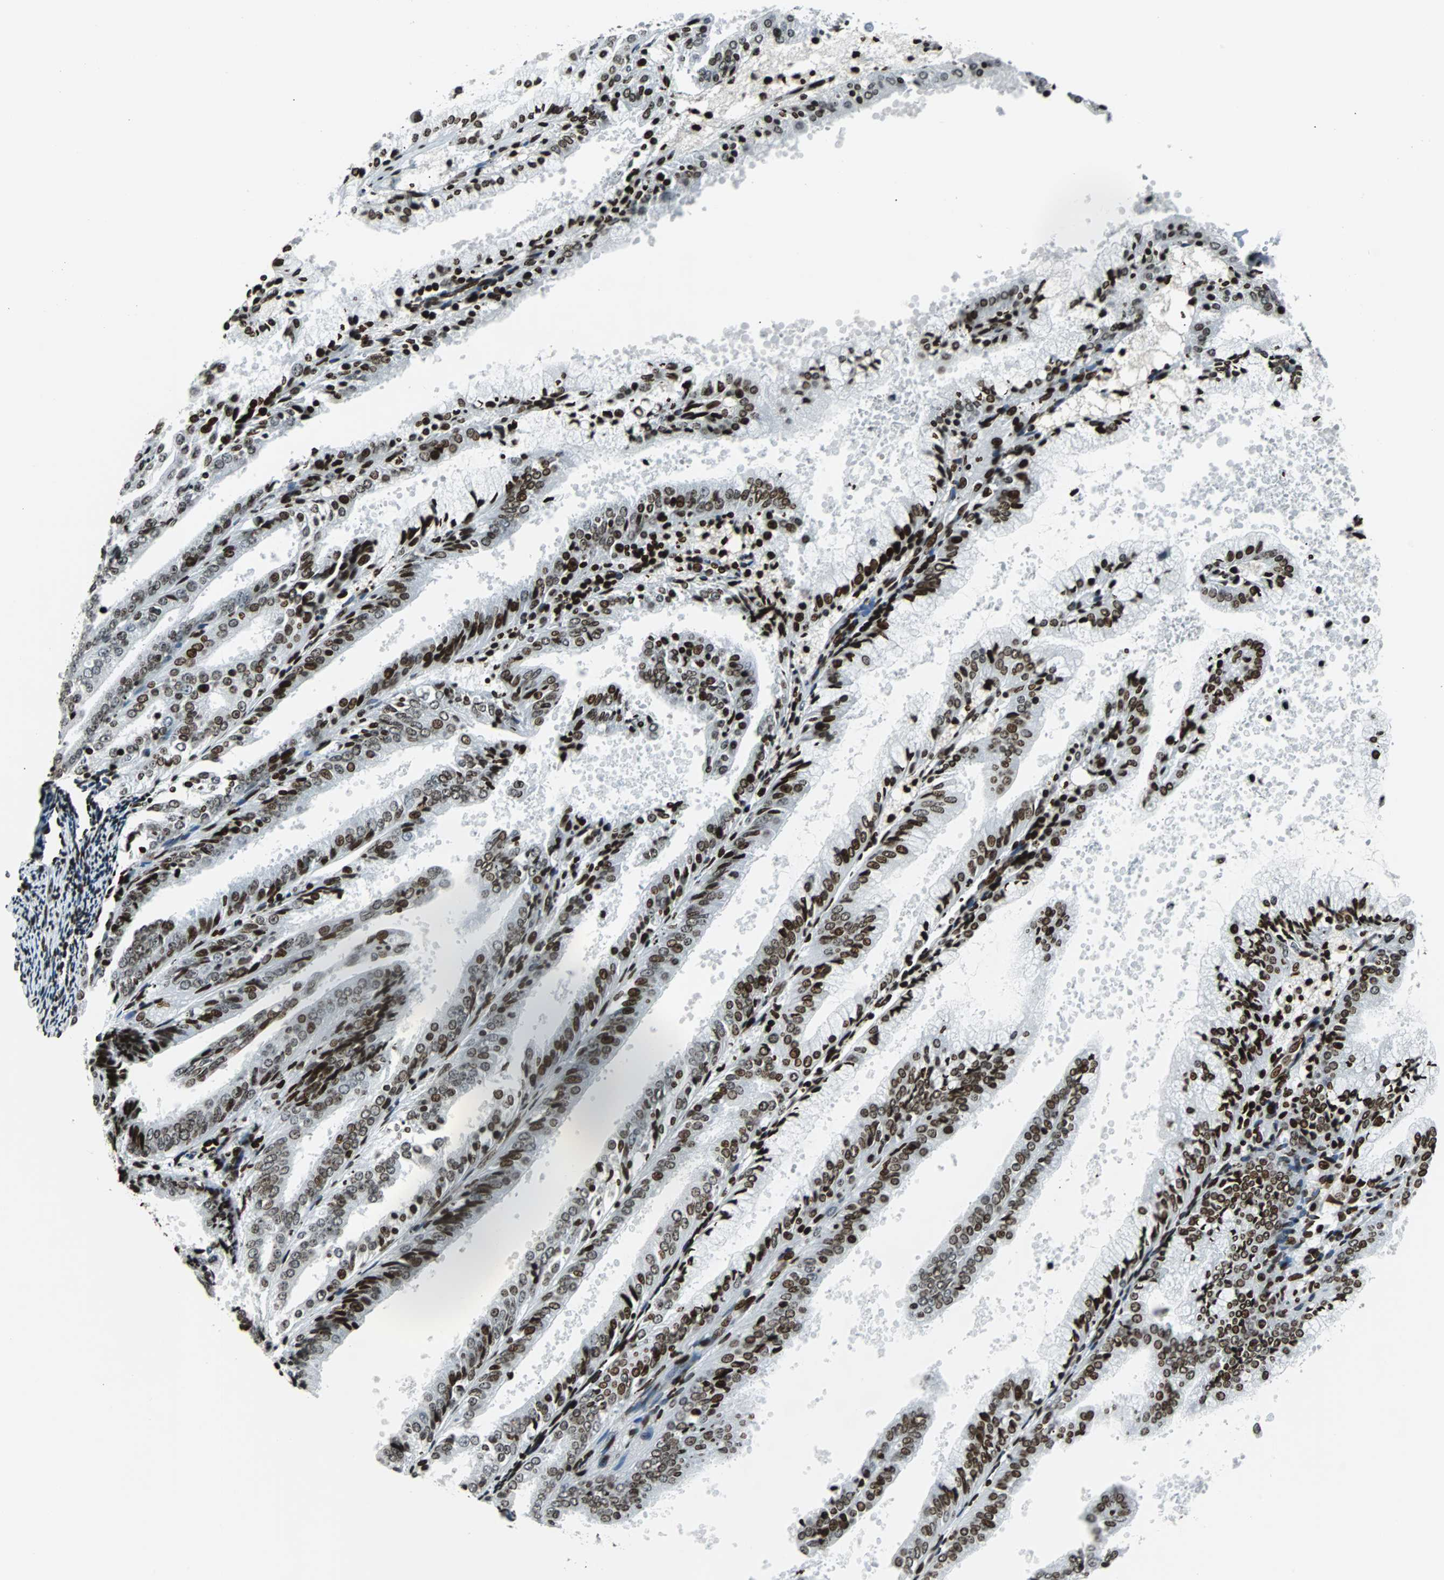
{"staining": {"intensity": "strong", "quantity": ">75%", "location": "nuclear"}, "tissue": "endometrial cancer", "cell_type": "Tumor cells", "image_type": "cancer", "snomed": [{"axis": "morphology", "description": "Adenocarcinoma, NOS"}, {"axis": "topography", "description": "Endometrium"}], "caption": "Adenocarcinoma (endometrial) stained with a protein marker demonstrates strong staining in tumor cells.", "gene": "ZNF131", "patient": {"sex": "female", "age": 63}}